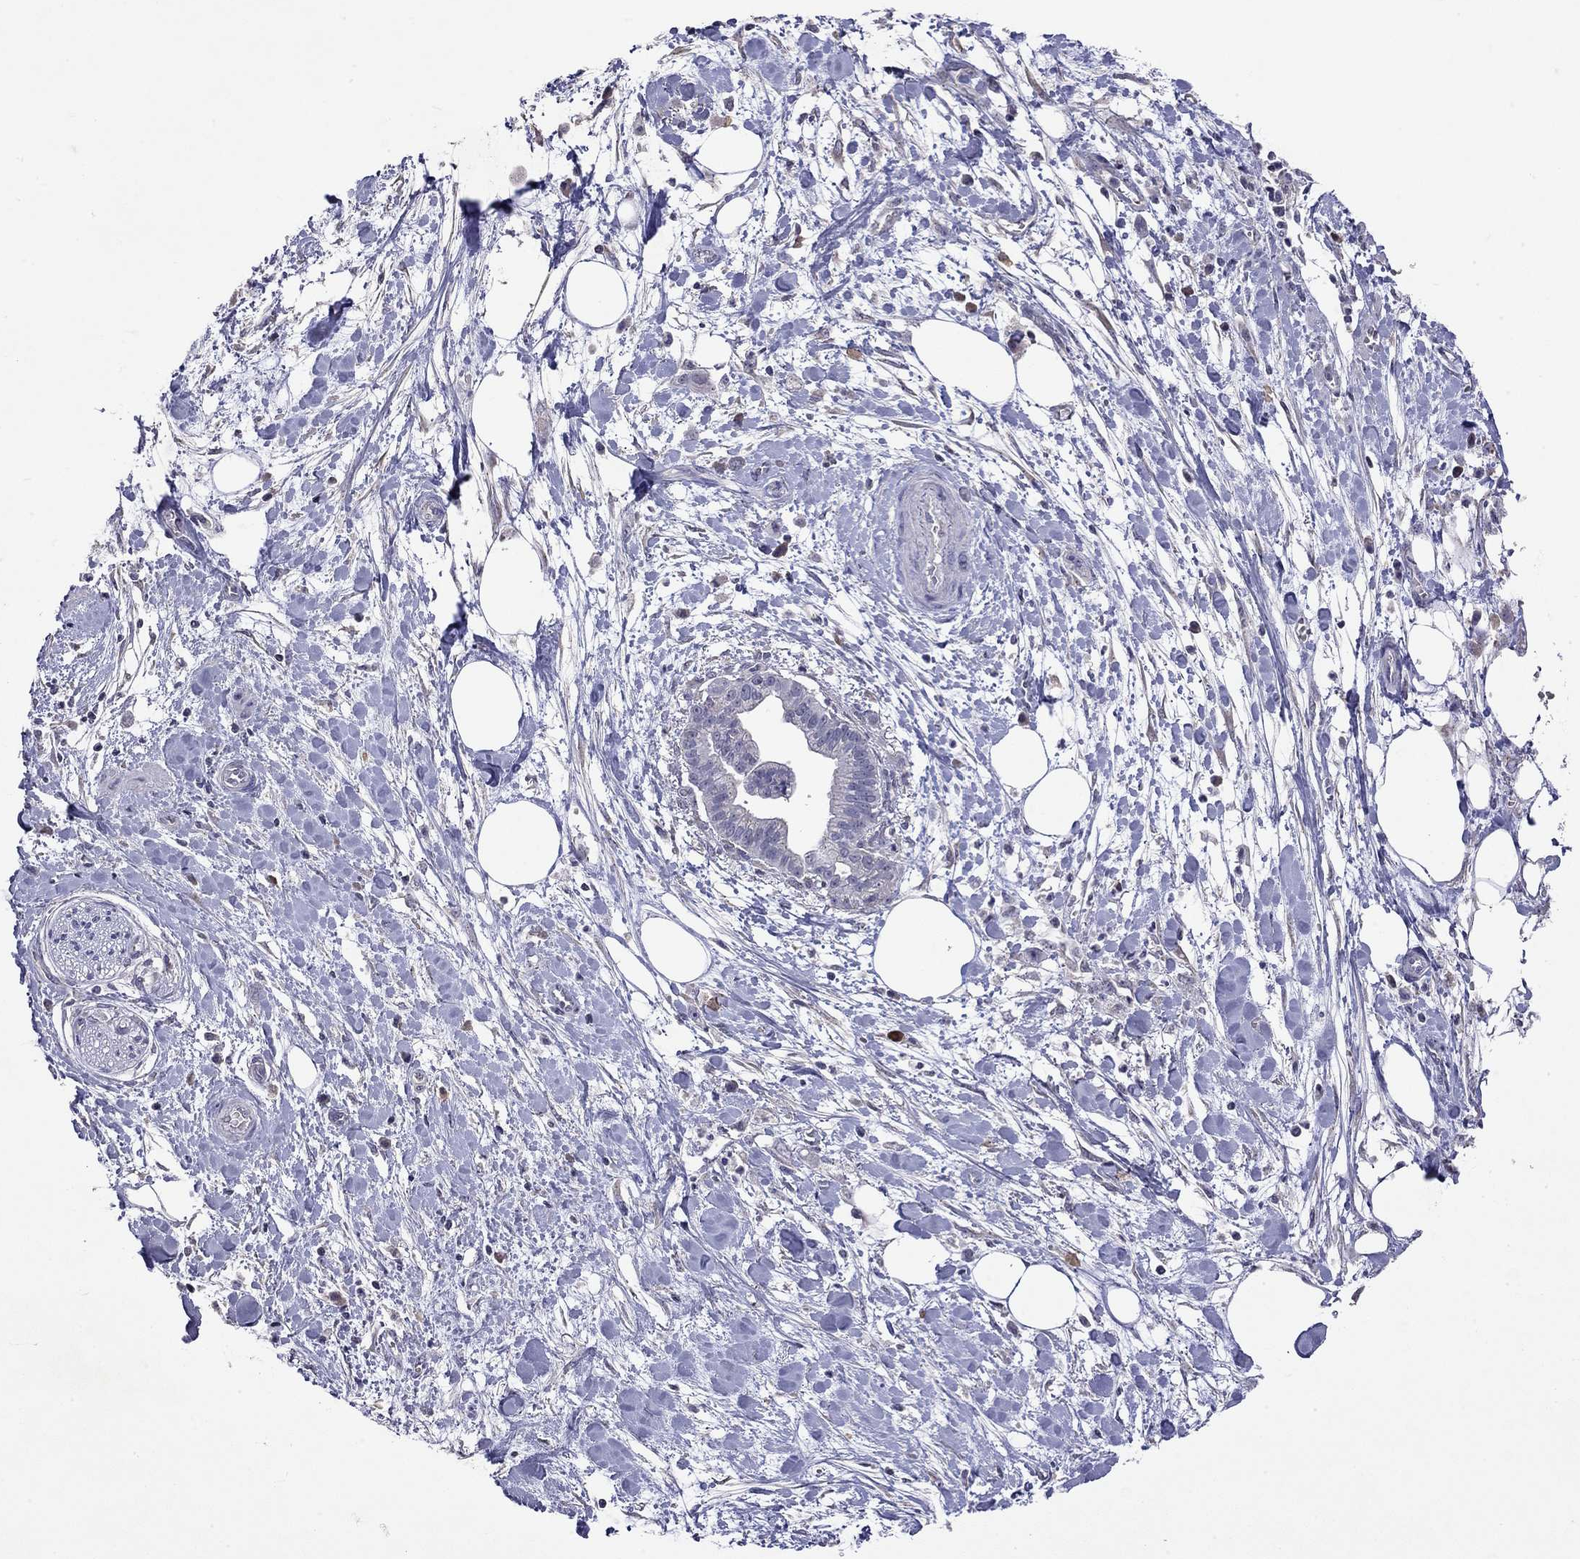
{"staining": {"intensity": "negative", "quantity": "none", "location": "none"}, "tissue": "pancreatic cancer", "cell_type": "Tumor cells", "image_type": "cancer", "snomed": [{"axis": "morphology", "description": "Normal tissue, NOS"}, {"axis": "morphology", "description": "Adenocarcinoma, NOS"}, {"axis": "topography", "description": "Lymph node"}, {"axis": "topography", "description": "Pancreas"}], "caption": "Immunohistochemistry (IHC) histopathology image of adenocarcinoma (pancreatic) stained for a protein (brown), which displays no positivity in tumor cells.", "gene": "WNK3", "patient": {"sex": "female", "age": 58}}